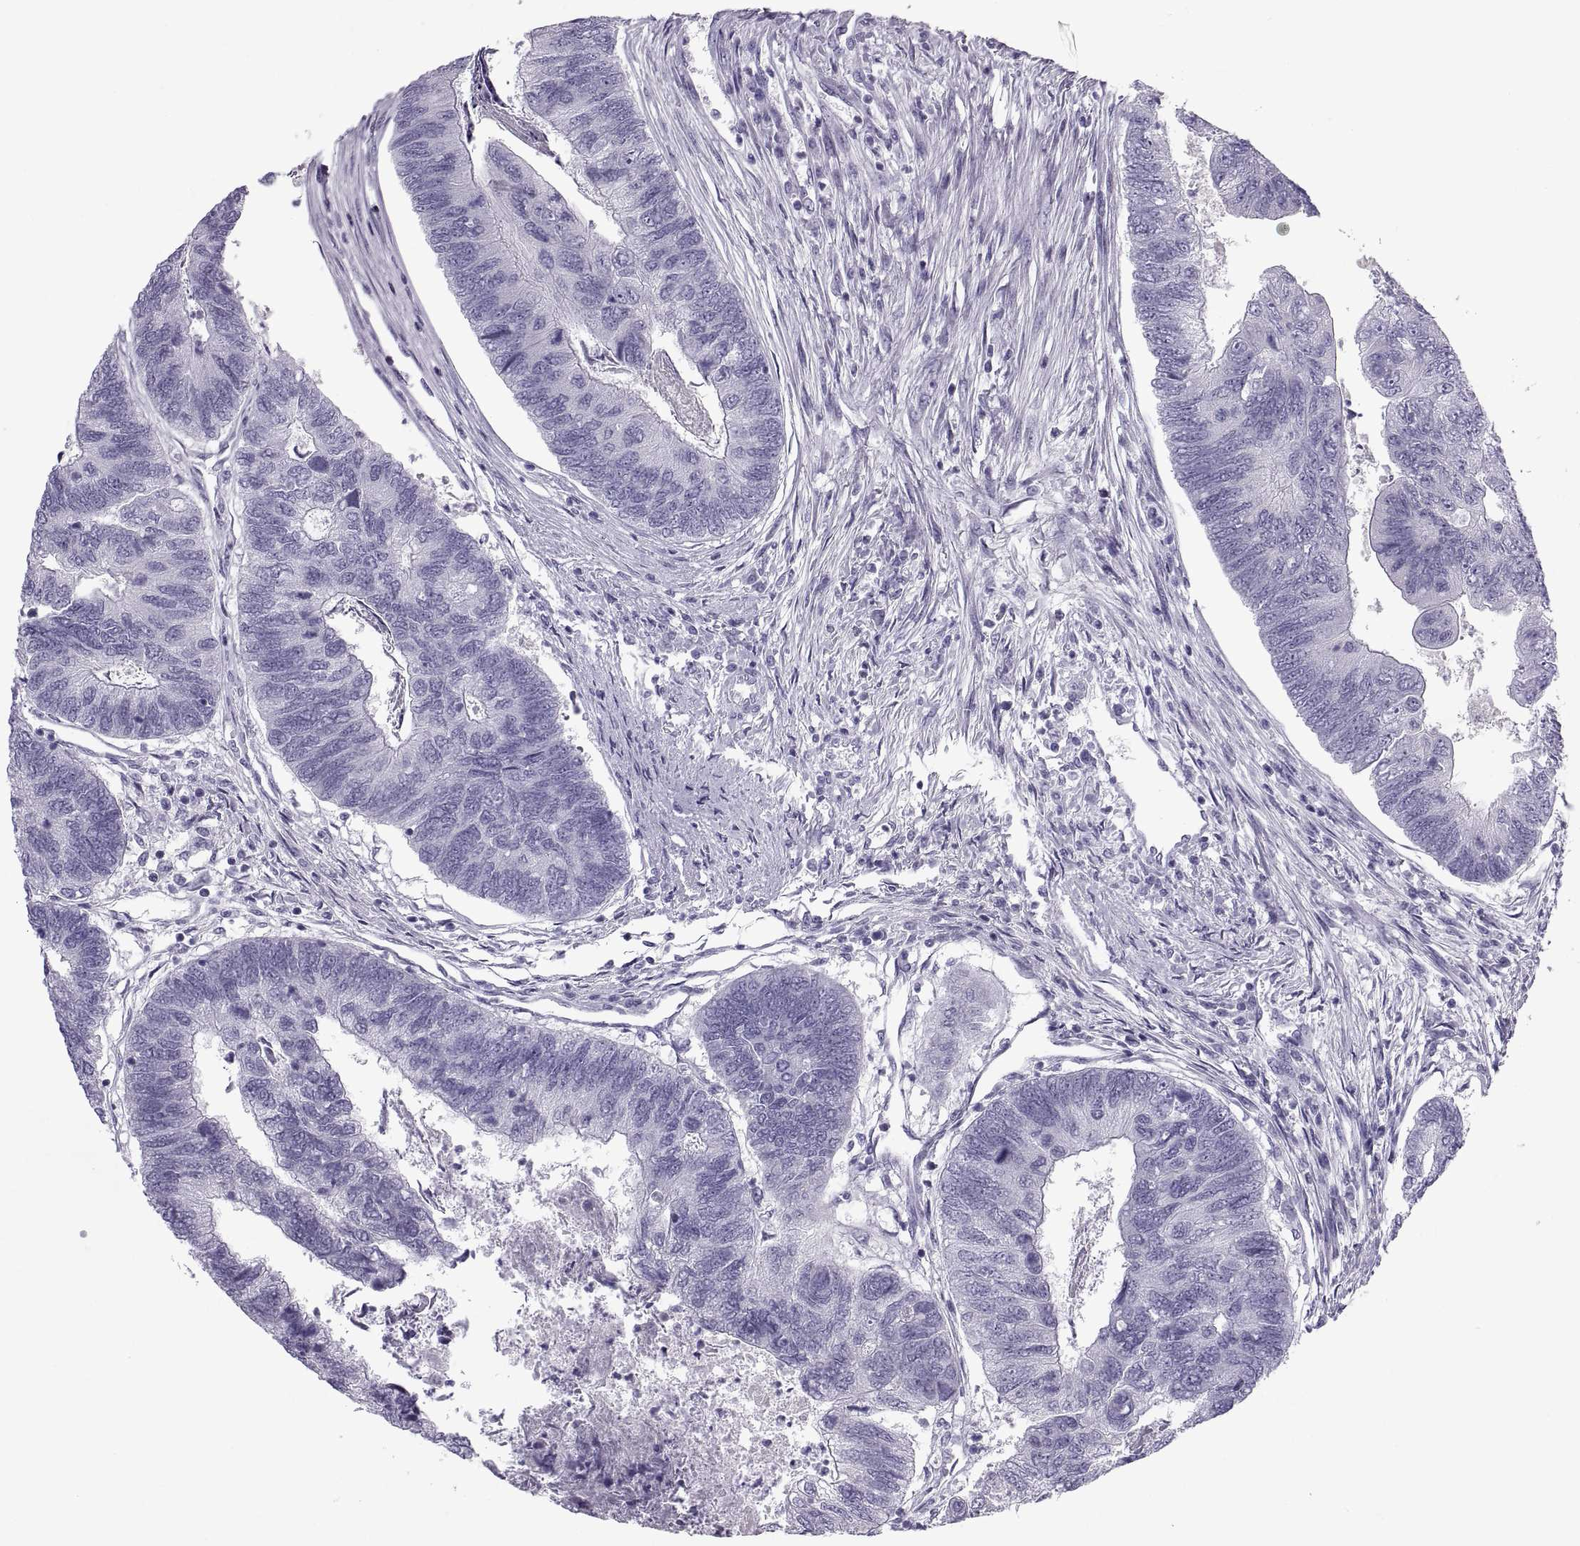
{"staining": {"intensity": "negative", "quantity": "none", "location": "none"}, "tissue": "colorectal cancer", "cell_type": "Tumor cells", "image_type": "cancer", "snomed": [{"axis": "morphology", "description": "Adenocarcinoma, NOS"}, {"axis": "topography", "description": "Colon"}], "caption": "Immunohistochemistry histopathology image of colorectal cancer stained for a protein (brown), which shows no staining in tumor cells.", "gene": "RLBP1", "patient": {"sex": "female", "age": 67}}